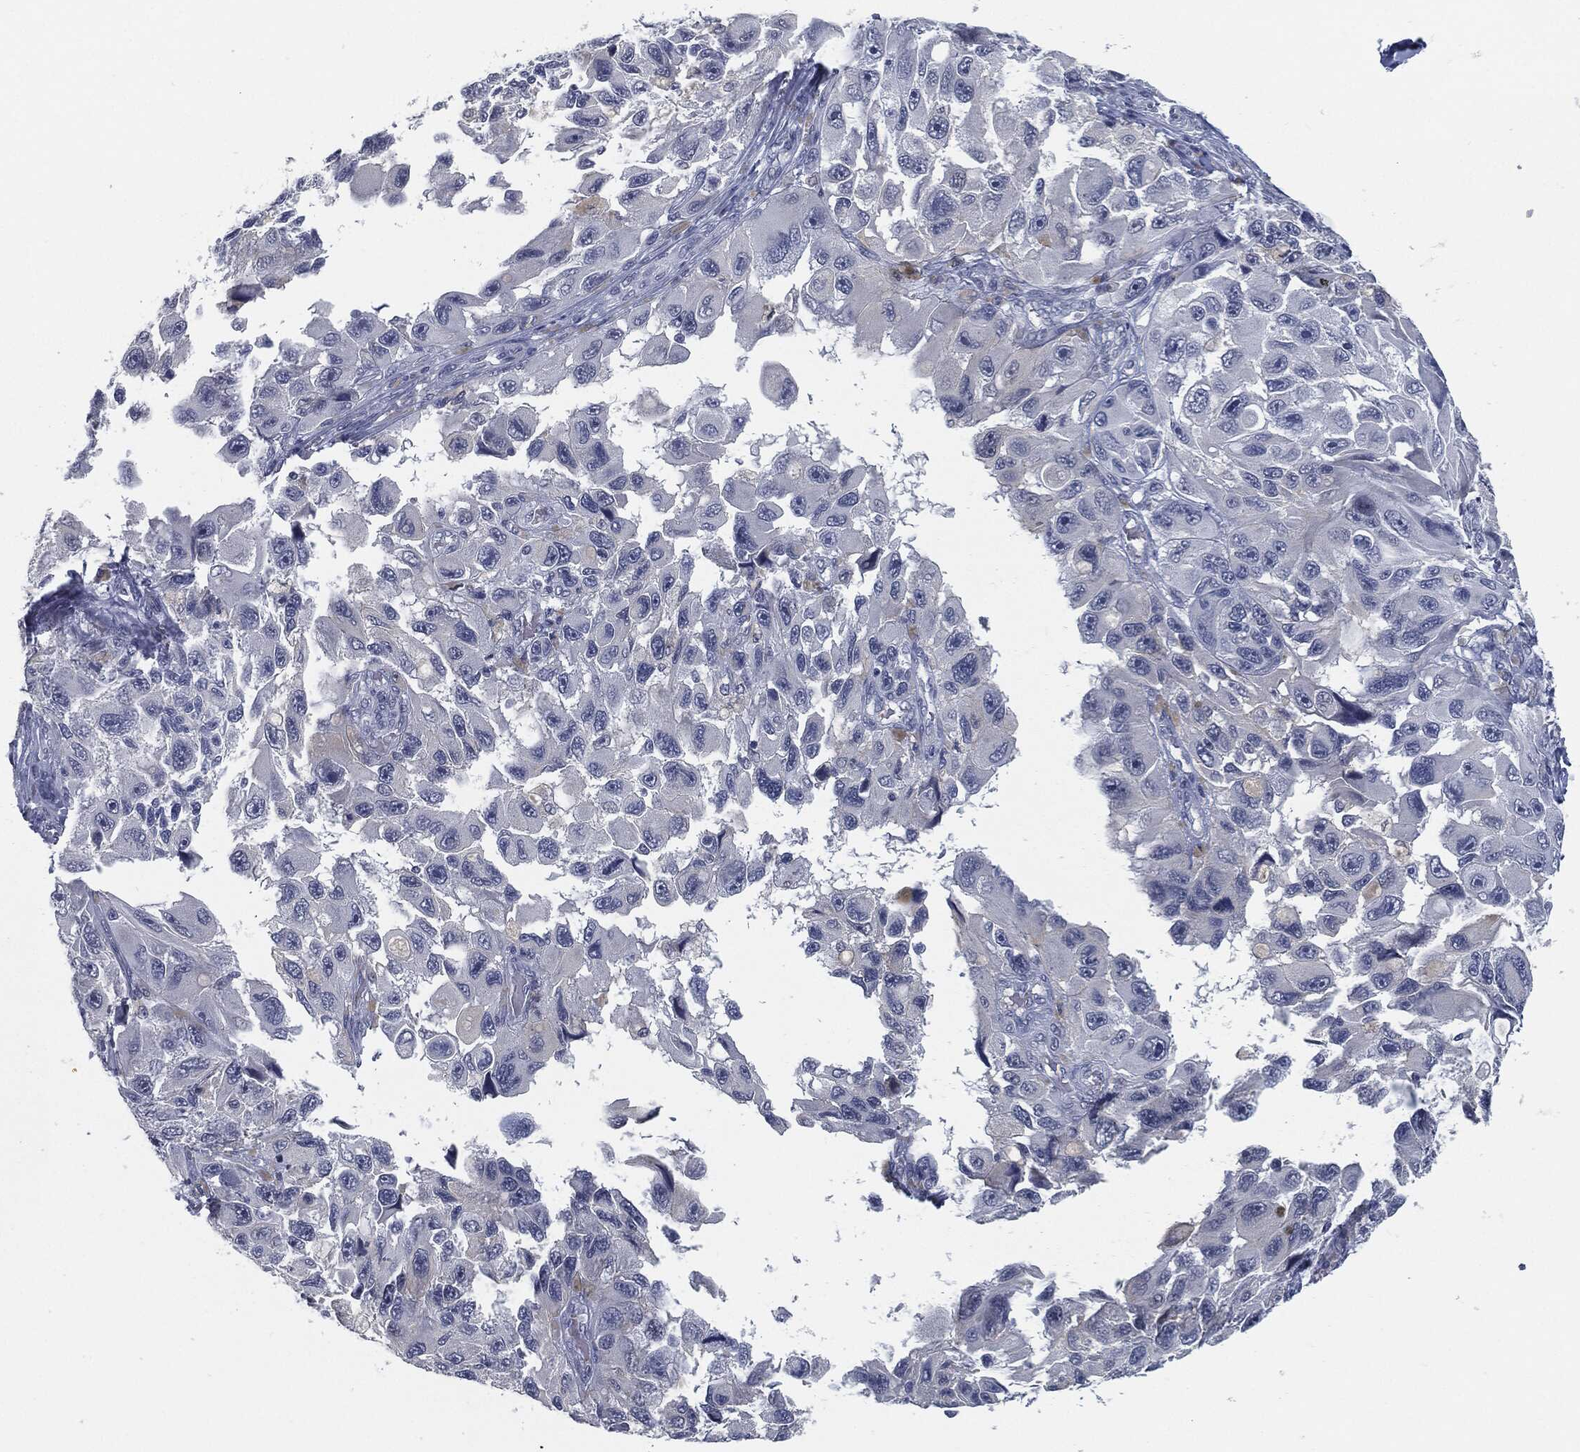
{"staining": {"intensity": "negative", "quantity": "none", "location": "none"}, "tissue": "melanoma", "cell_type": "Tumor cells", "image_type": "cancer", "snomed": [{"axis": "morphology", "description": "Malignant melanoma, NOS"}, {"axis": "topography", "description": "Skin"}], "caption": "IHC photomicrograph of neoplastic tissue: melanoma stained with DAB demonstrates no significant protein staining in tumor cells.", "gene": "PROM1", "patient": {"sex": "female", "age": 73}}